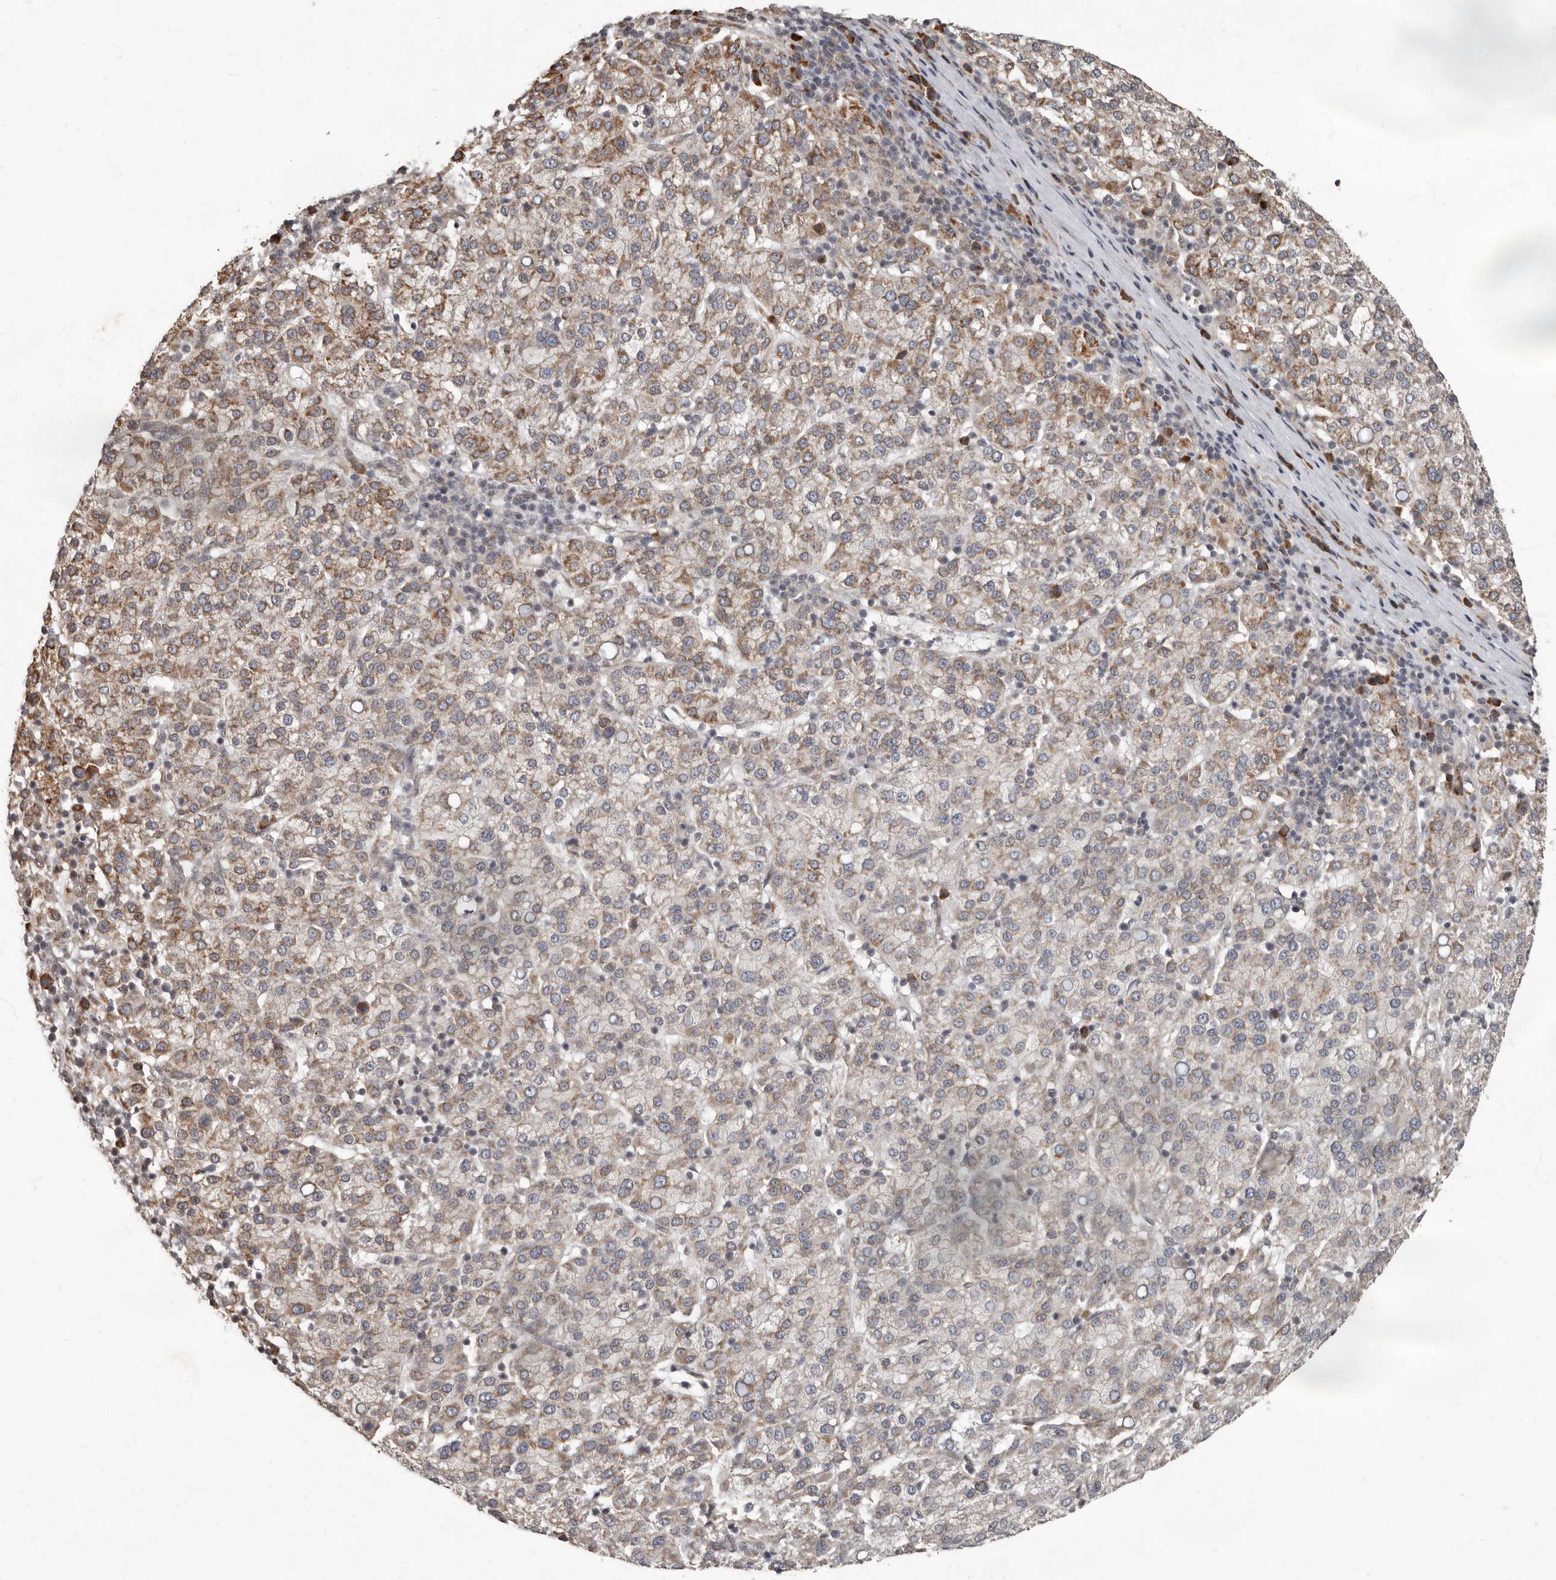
{"staining": {"intensity": "moderate", "quantity": "25%-75%", "location": "cytoplasmic/membranous"}, "tissue": "liver cancer", "cell_type": "Tumor cells", "image_type": "cancer", "snomed": [{"axis": "morphology", "description": "Carcinoma, Hepatocellular, NOS"}, {"axis": "topography", "description": "Liver"}], "caption": "Immunohistochemical staining of hepatocellular carcinoma (liver) shows medium levels of moderate cytoplasmic/membranous protein expression in approximately 25%-75% of tumor cells.", "gene": "LRGUK", "patient": {"sex": "female", "age": 58}}